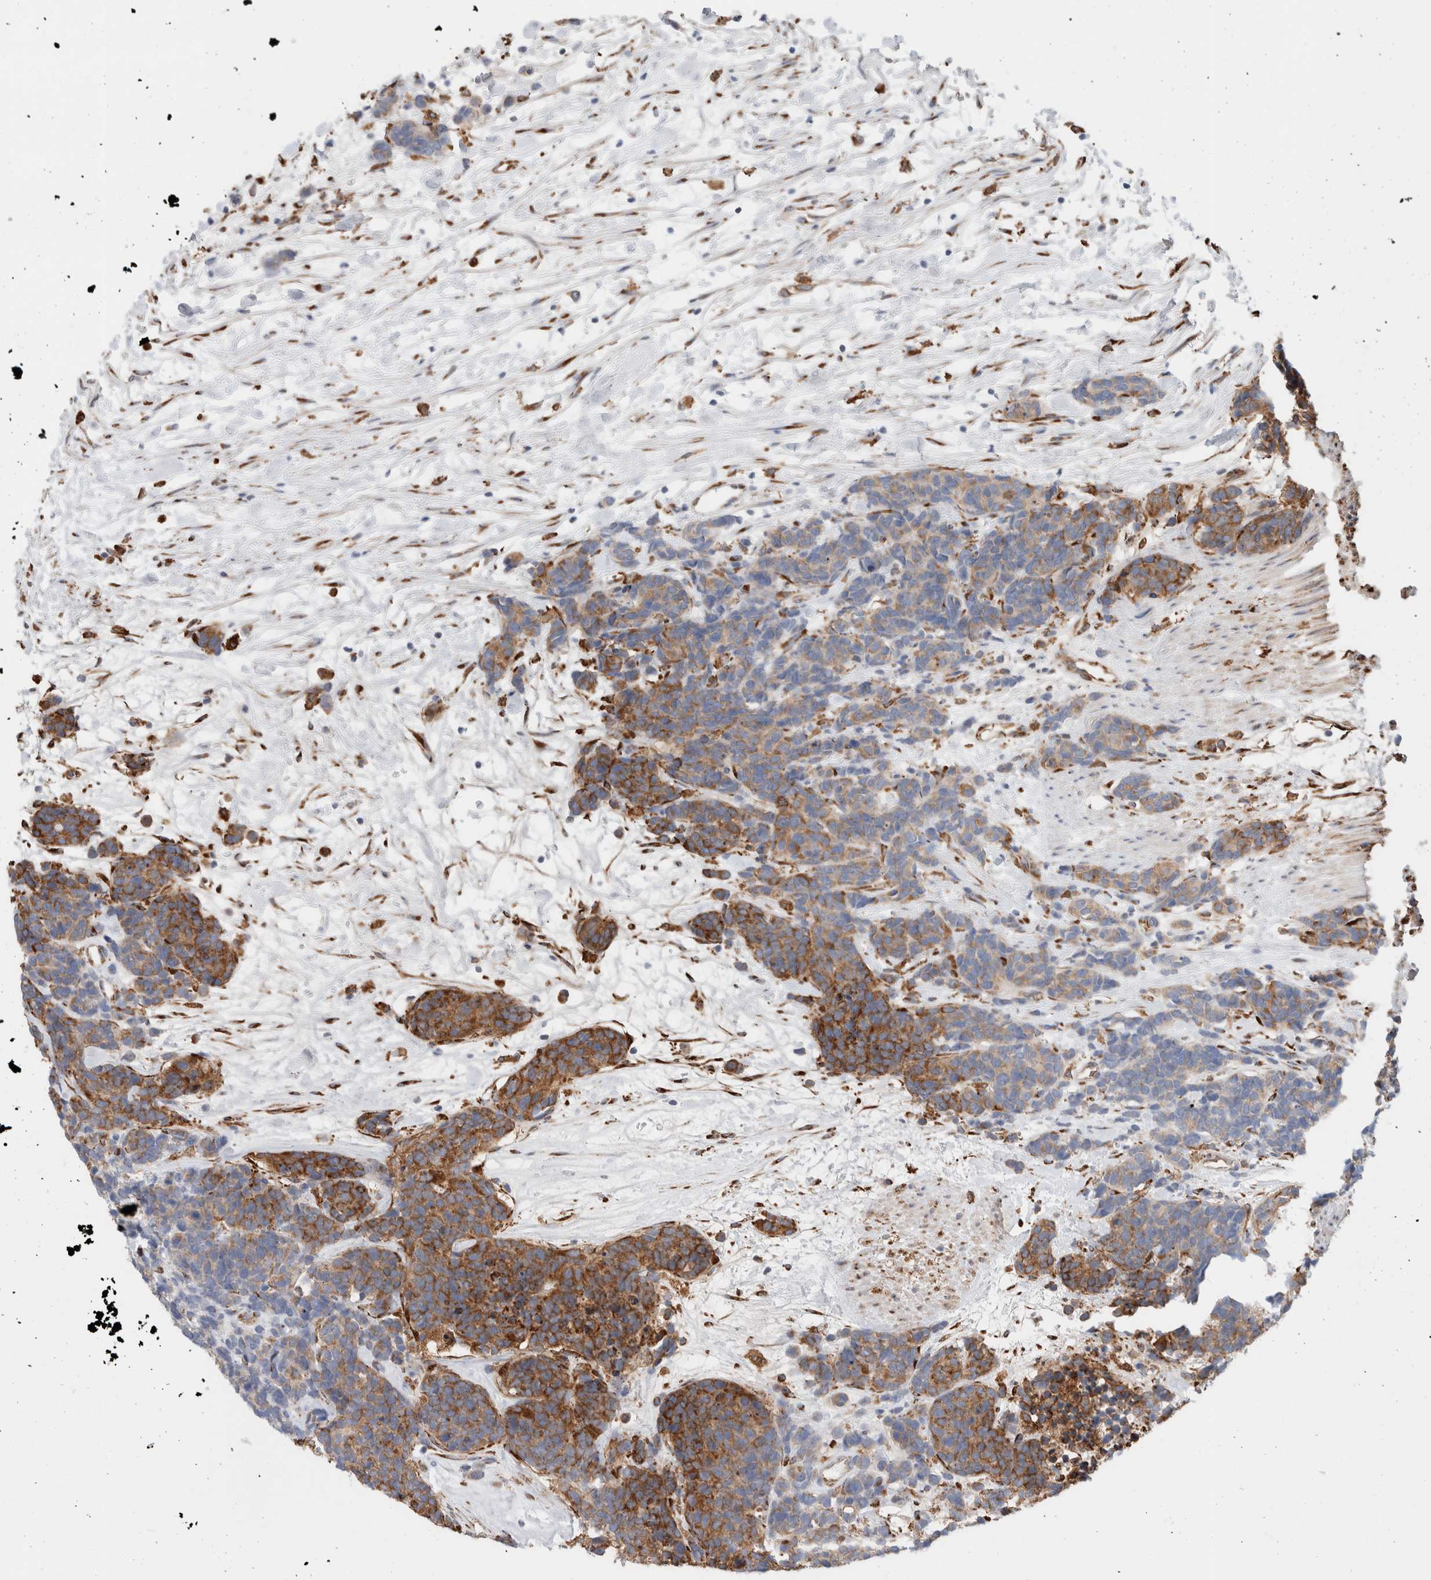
{"staining": {"intensity": "moderate", "quantity": "25%-75%", "location": "cytoplasmic/membranous"}, "tissue": "carcinoid", "cell_type": "Tumor cells", "image_type": "cancer", "snomed": [{"axis": "morphology", "description": "Carcinoma, NOS"}, {"axis": "morphology", "description": "Carcinoid, malignant, NOS"}, {"axis": "topography", "description": "Urinary bladder"}], "caption": "An IHC histopathology image of neoplastic tissue is shown. Protein staining in brown shows moderate cytoplasmic/membranous positivity in carcinoid within tumor cells.", "gene": "P4HA1", "patient": {"sex": "male", "age": 57}}